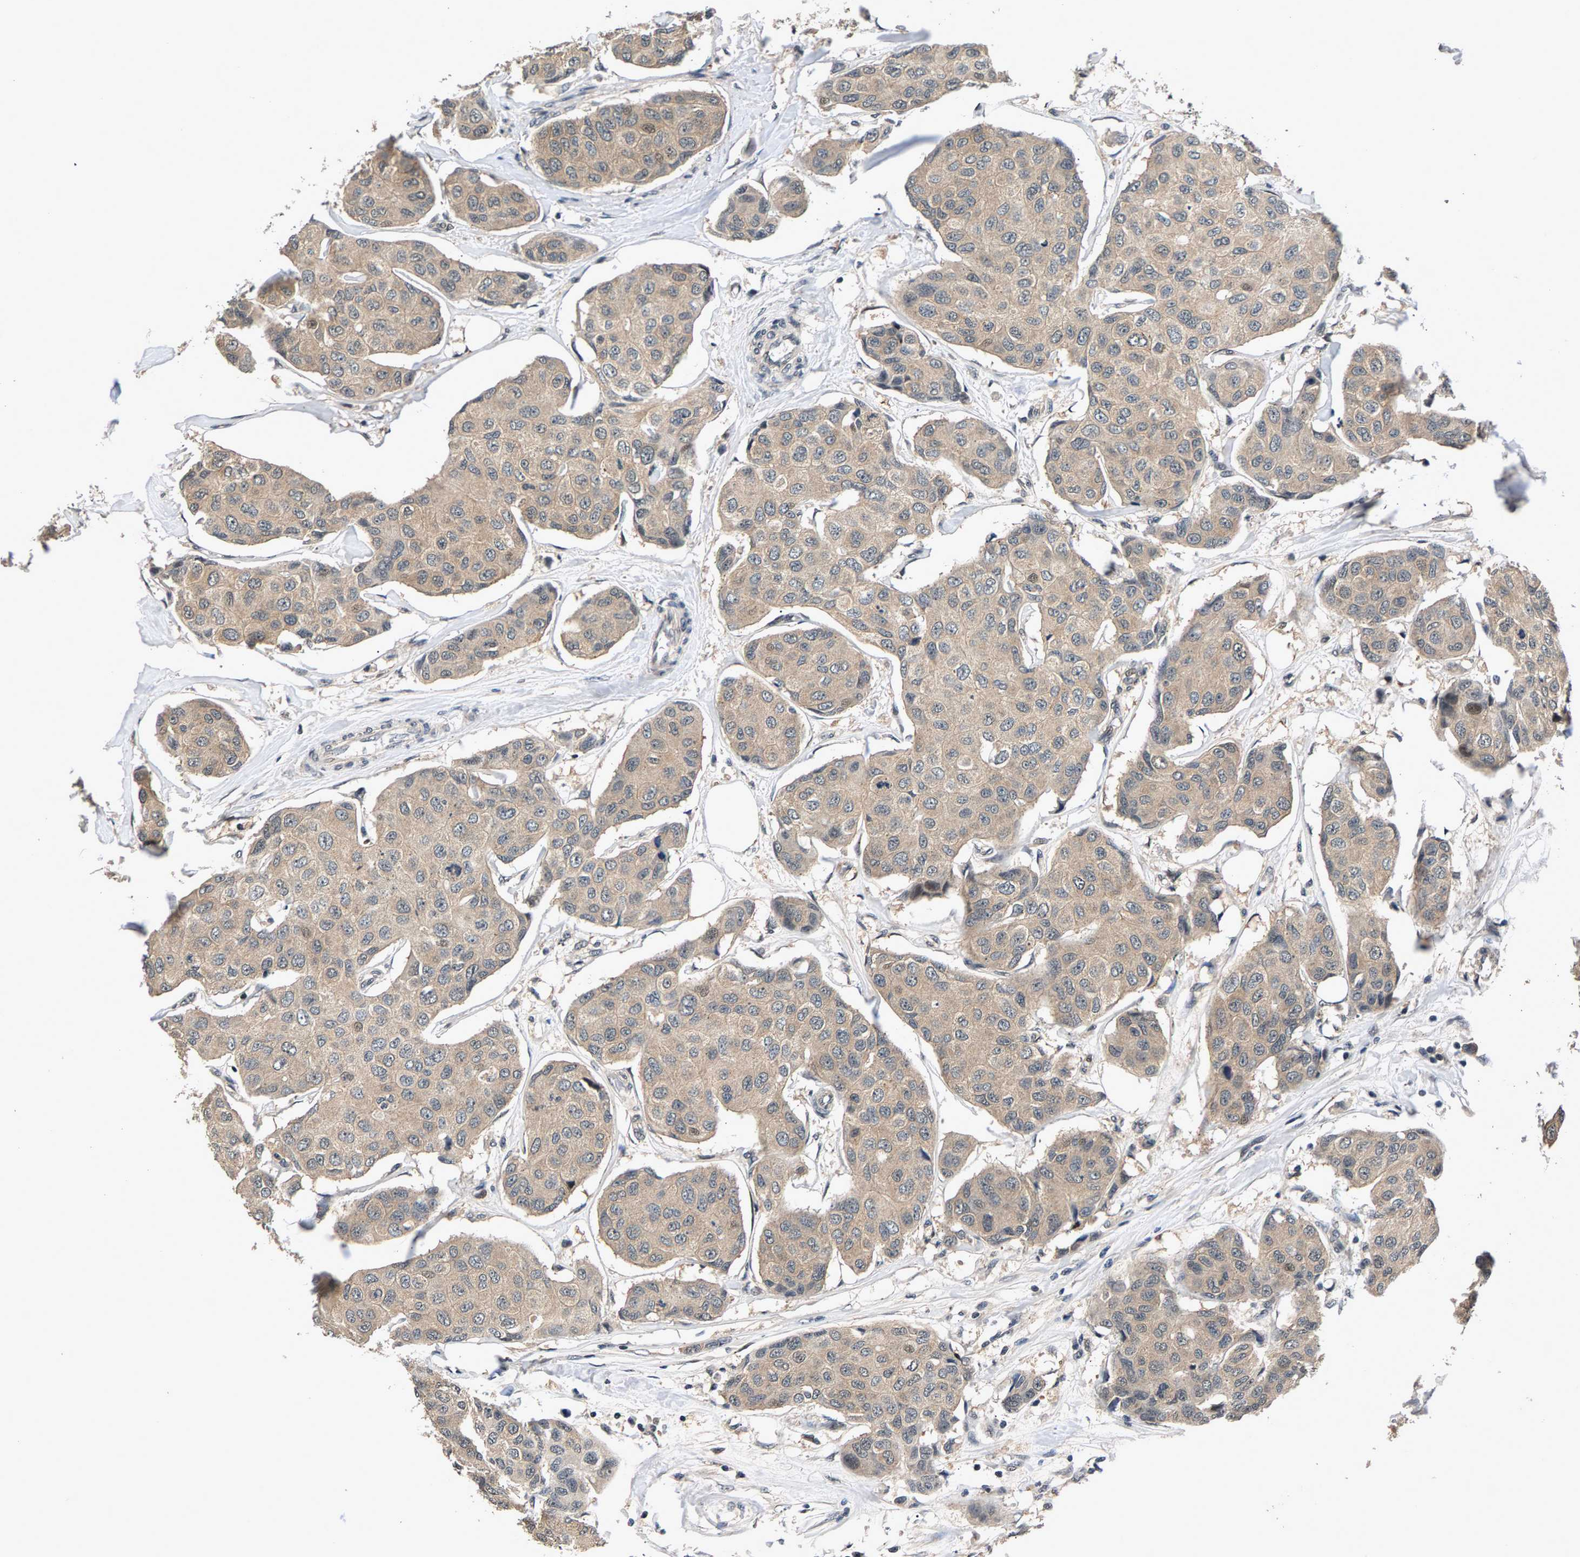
{"staining": {"intensity": "weak", "quantity": ">75%", "location": "cytoplasmic/membranous"}, "tissue": "breast cancer", "cell_type": "Tumor cells", "image_type": "cancer", "snomed": [{"axis": "morphology", "description": "Duct carcinoma"}, {"axis": "topography", "description": "Breast"}], "caption": "This is an image of immunohistochemistry (IHC) staining of infiltrating ductal carcinoma (breast), which shows weak staining in the cytoplasmic/membranous of tumor cells.", "gene": "RBM33", "patient": {"sex": "female", "age": 80}}